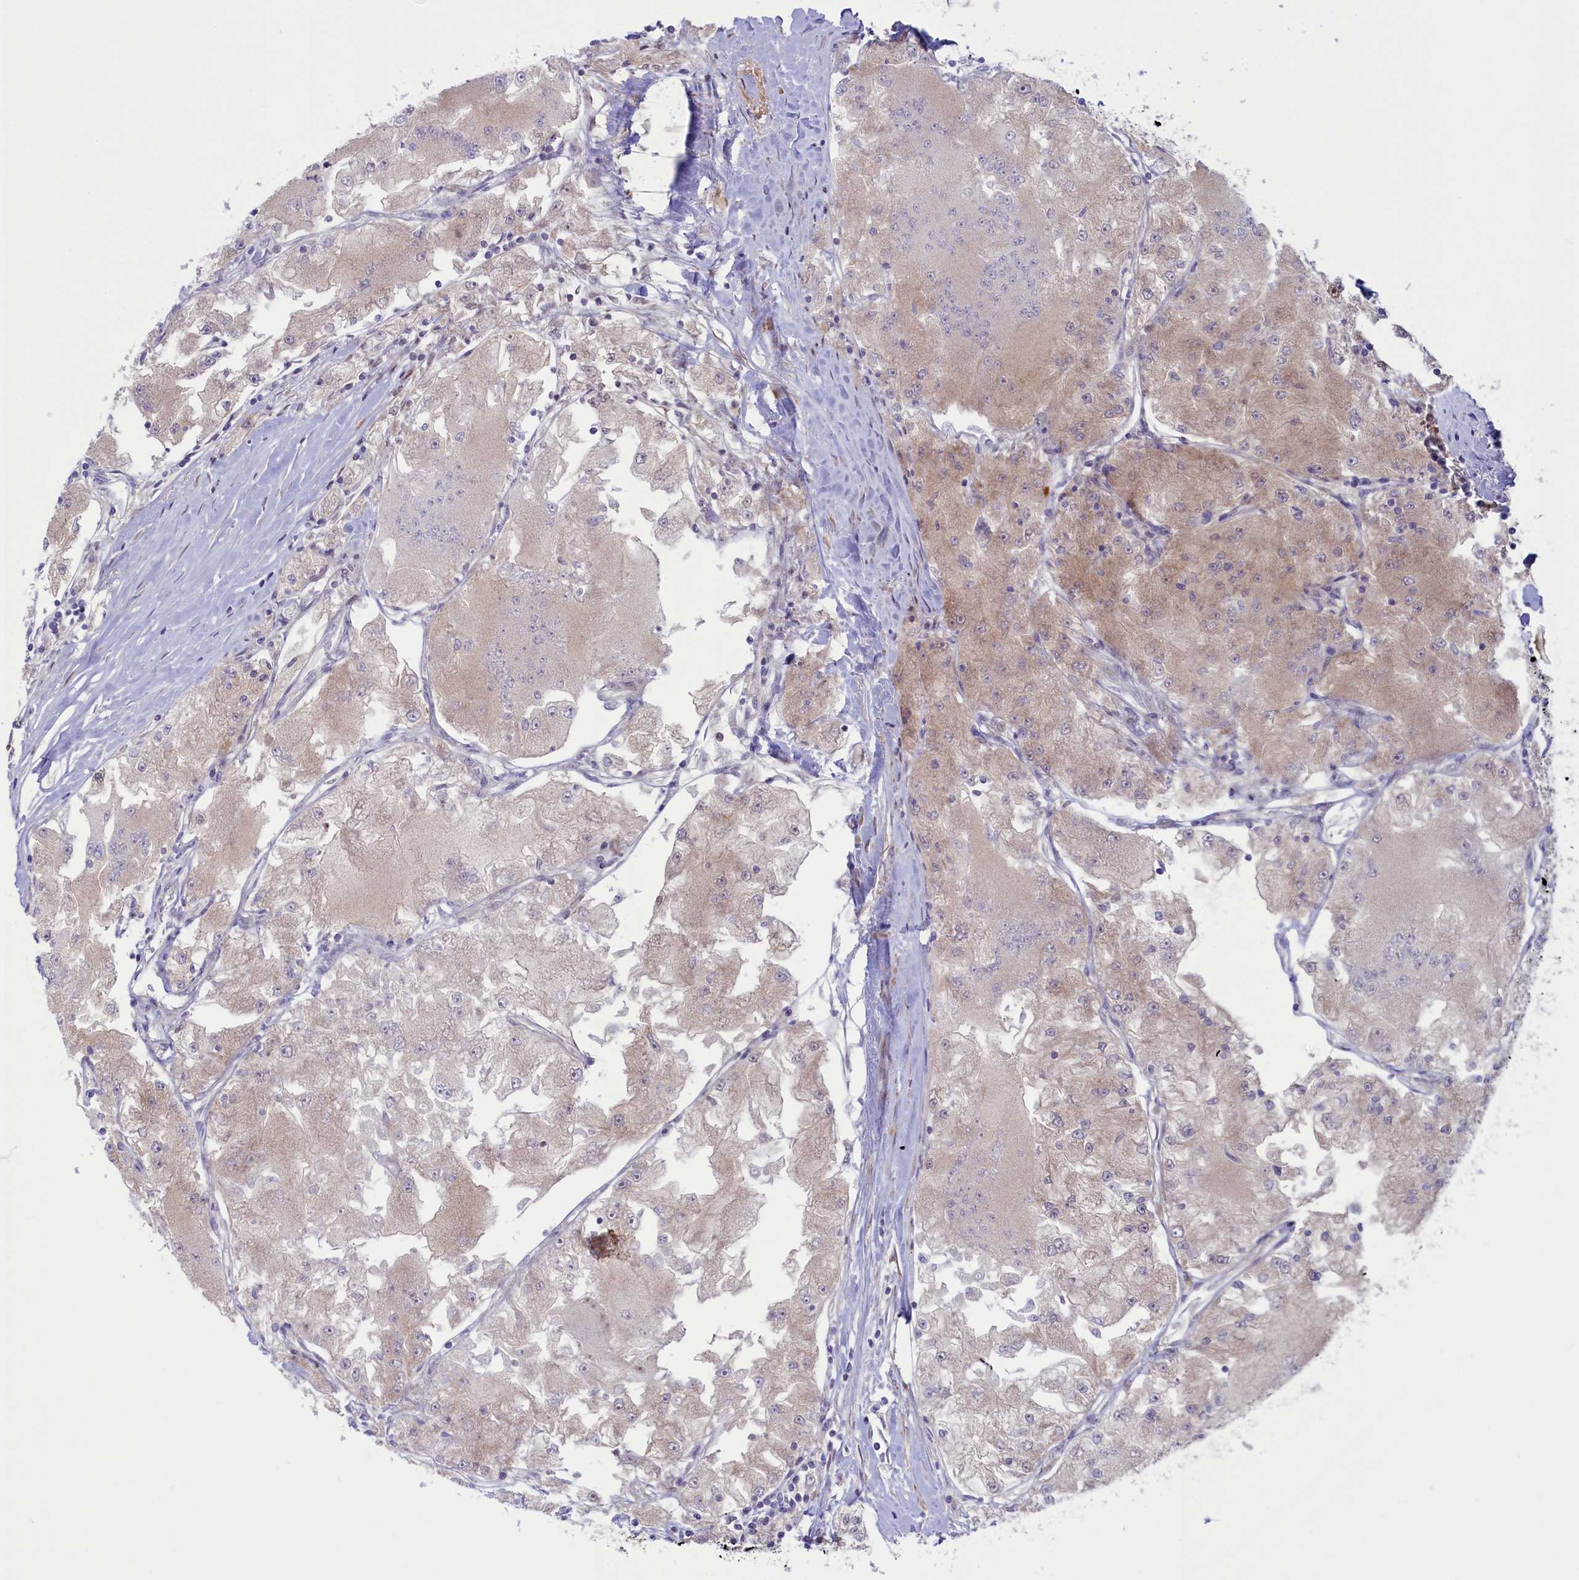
{"staining": {"intensity": "weak", "quantity": "25%-75%", "location": "cytoplasmic/membranous"}, "tissue": "renal cancer", "cell_type": "Tumor cells", "image_type": "cancer", "snomed": [{"axis": "morphology", "description": "Adenocarcinoma, NOS"}, {"axis": "topography", "description": "Kidney"}], "caption": "A brown stain highlights weak cytoplasmic/membranous expression of a protein in human renal cancer tumor cells.", "gene": "LOXL1", "patient": {"sex": "female", "age": 72}}